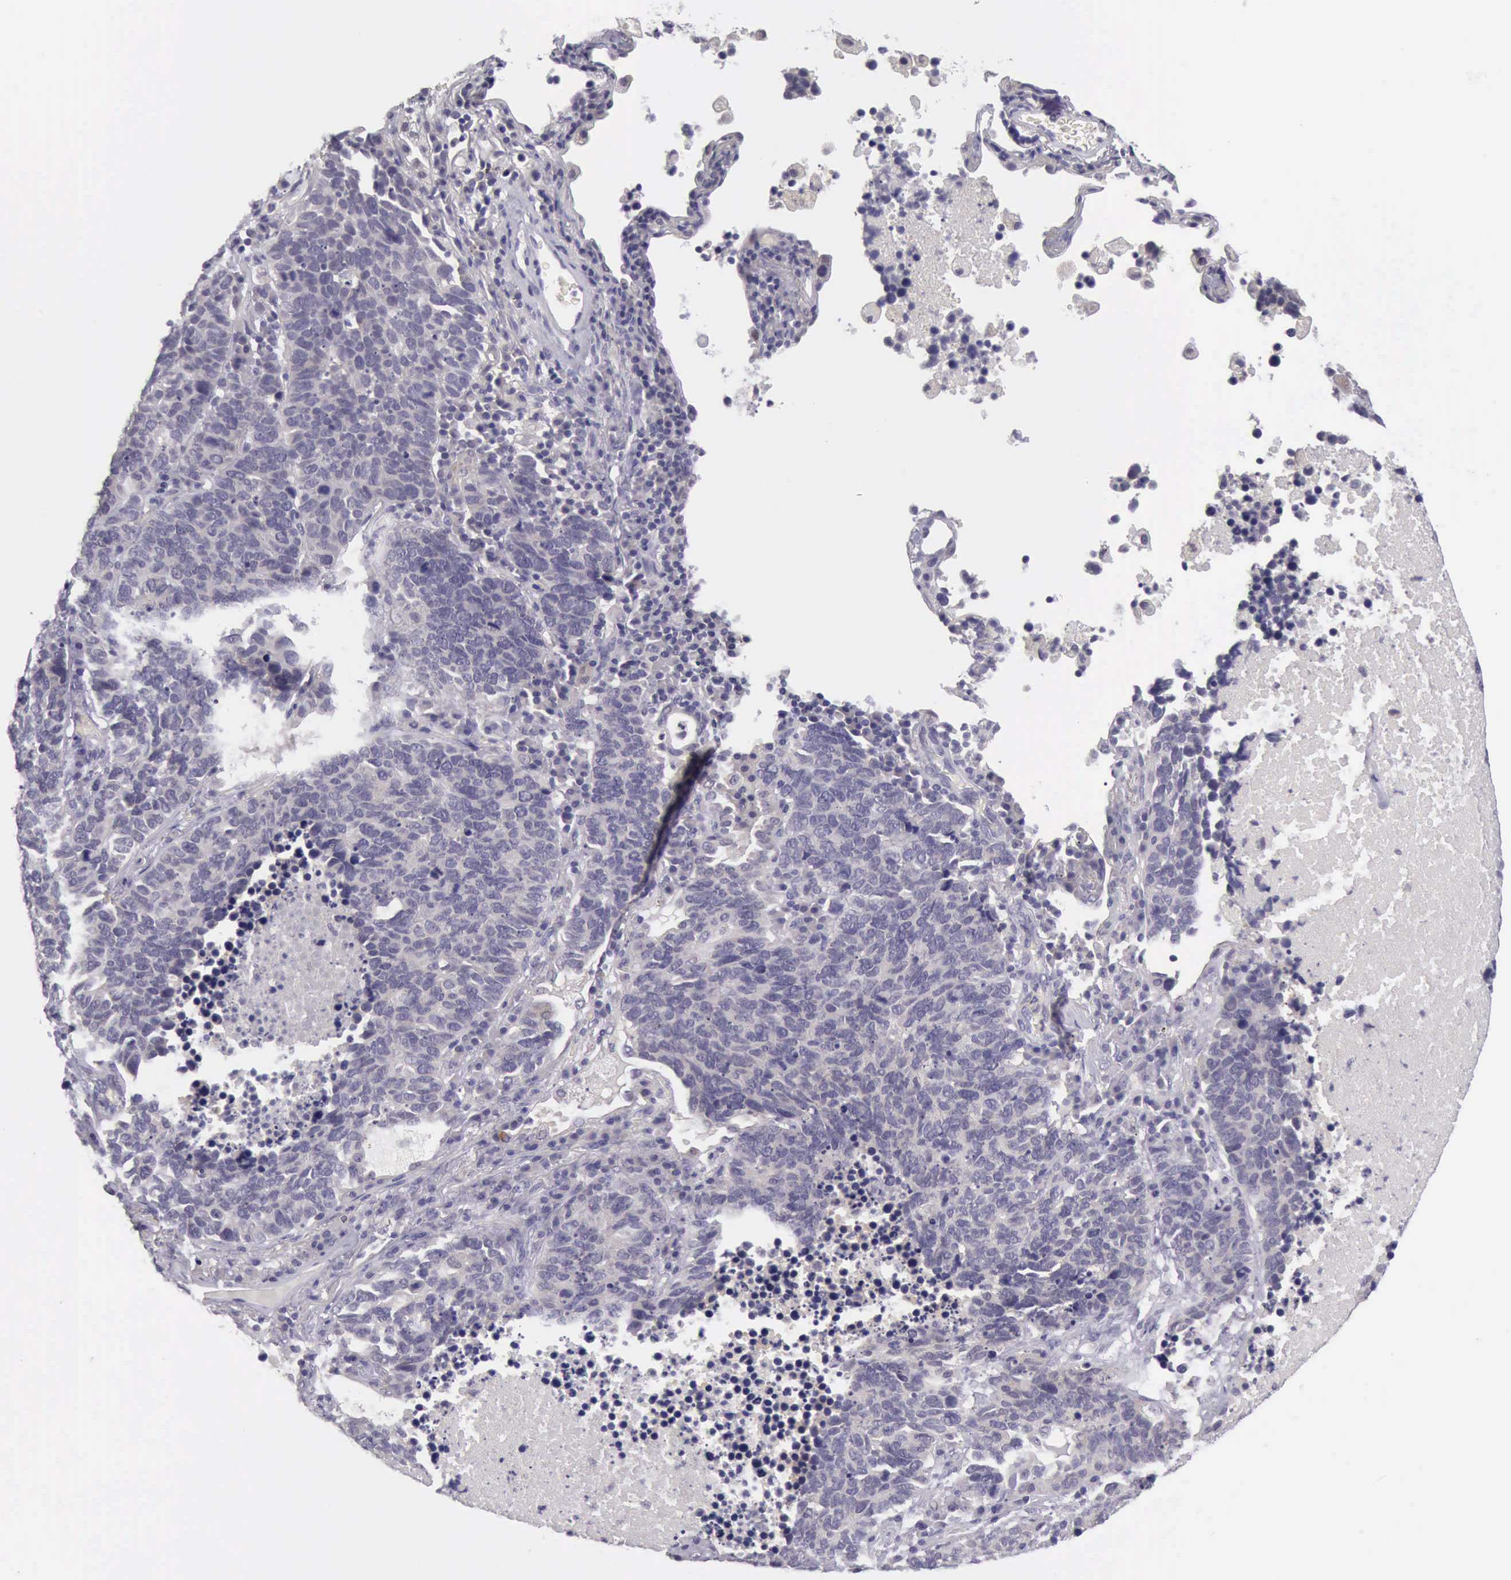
{"staining": {"intensity": "negative", "quantity": "none", "location": "none"}, "tissue": "lung cancer", "cell_type": "Tumor cells", "image_type": "cancer", "snomed": [{"axis": "morphology", "description": "Neoplasm, malignant, NOS"}, {"axis": "topography", "description": "Lung"}], "caption": "There is no significant positivity in tumor cells of neoplasm (malignant) (lung).", "gene": "ARNT2", "patient": {"sex": "female", "age": 75}}